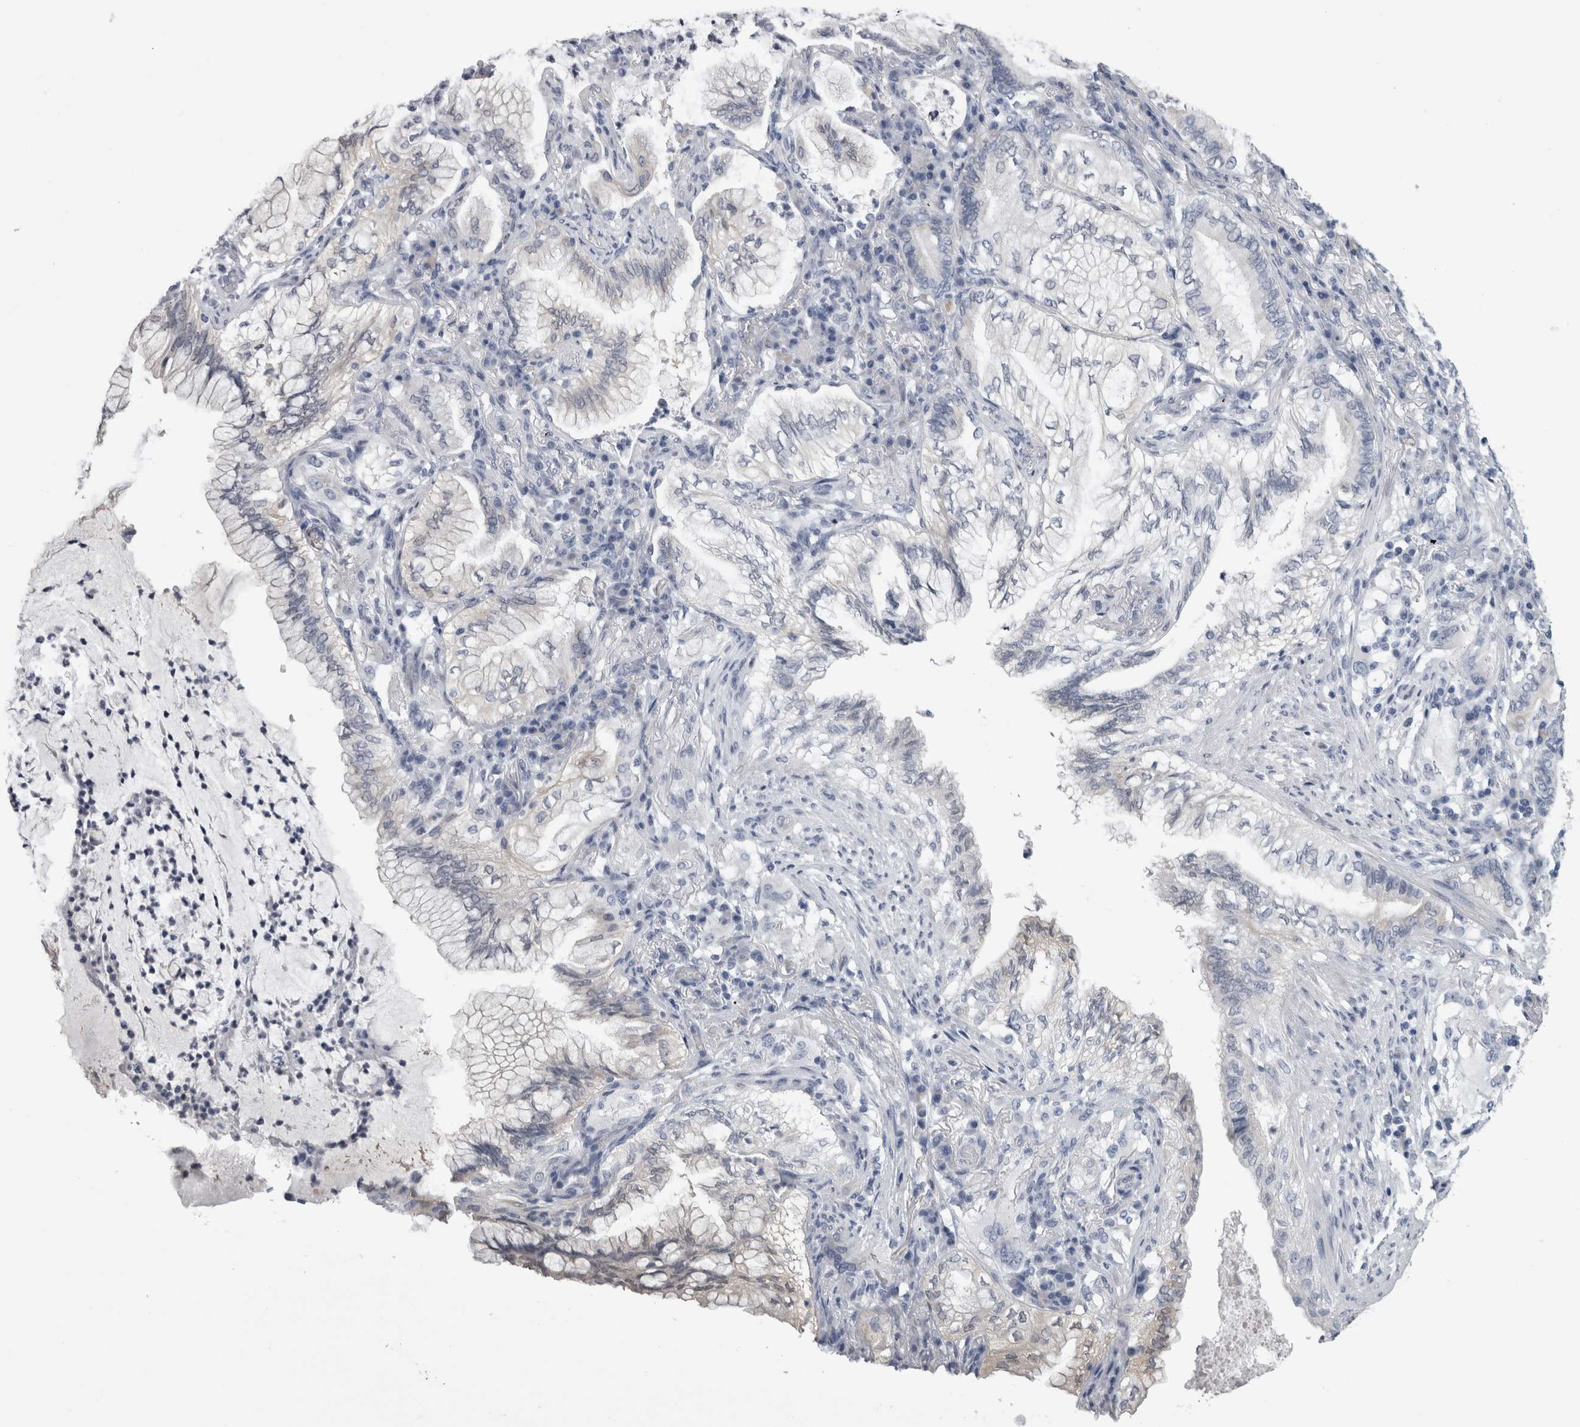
{"staining": {"intensity": "negative", "quantity": "none", "location": "none"}, "tissue": "lung cancer", "cell_type": "Tumor cells", "image_type": "cancer", "snomed": [{"axis": "morphology", "description": "Adenocarcinoma, NOS"}, {"axis": "topography", "description": "Lung"}], "caption": "The IHC micrograph has no significant positivity in tumor cells of adenocarcinoma (lung) tissue.", "gene": "ALDH8A1", "patient": {"sex": "female", "age": 70}}